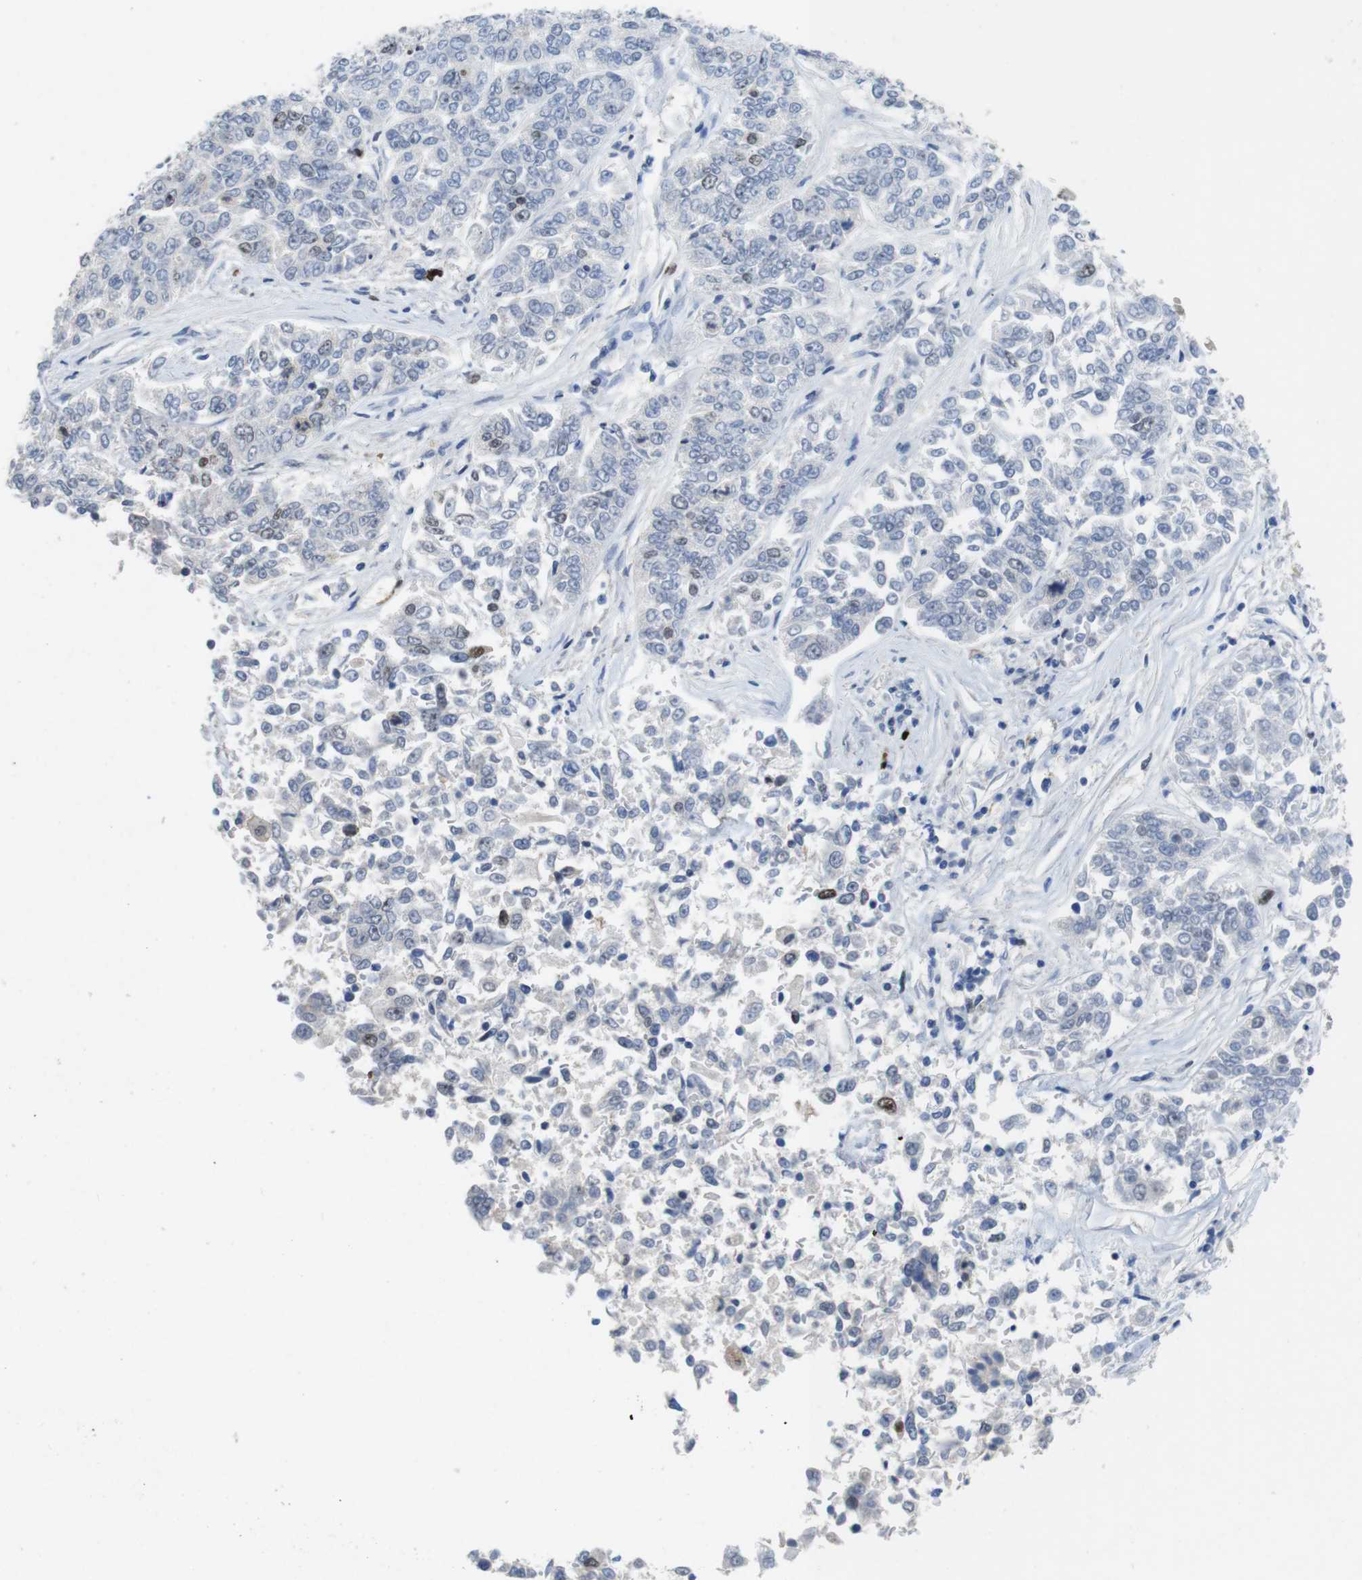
{"staining": {"intensity": "negative", "quantity": "none", "location": "none"}, "tissue": "lung cancer", "cell_type": "Tumor cells", "image_type": "cancer", "snomed": [{"axis": "morphology", "description": "Adenocarcinoma, NOS"}, {"axis": "topography", "description": "Lung"}], "caption": "Tumor cells show no significant expression in adenocarcinoma (lung).", "gene": "KPNA2", "patient": {"sex": "male", "age": 84}}